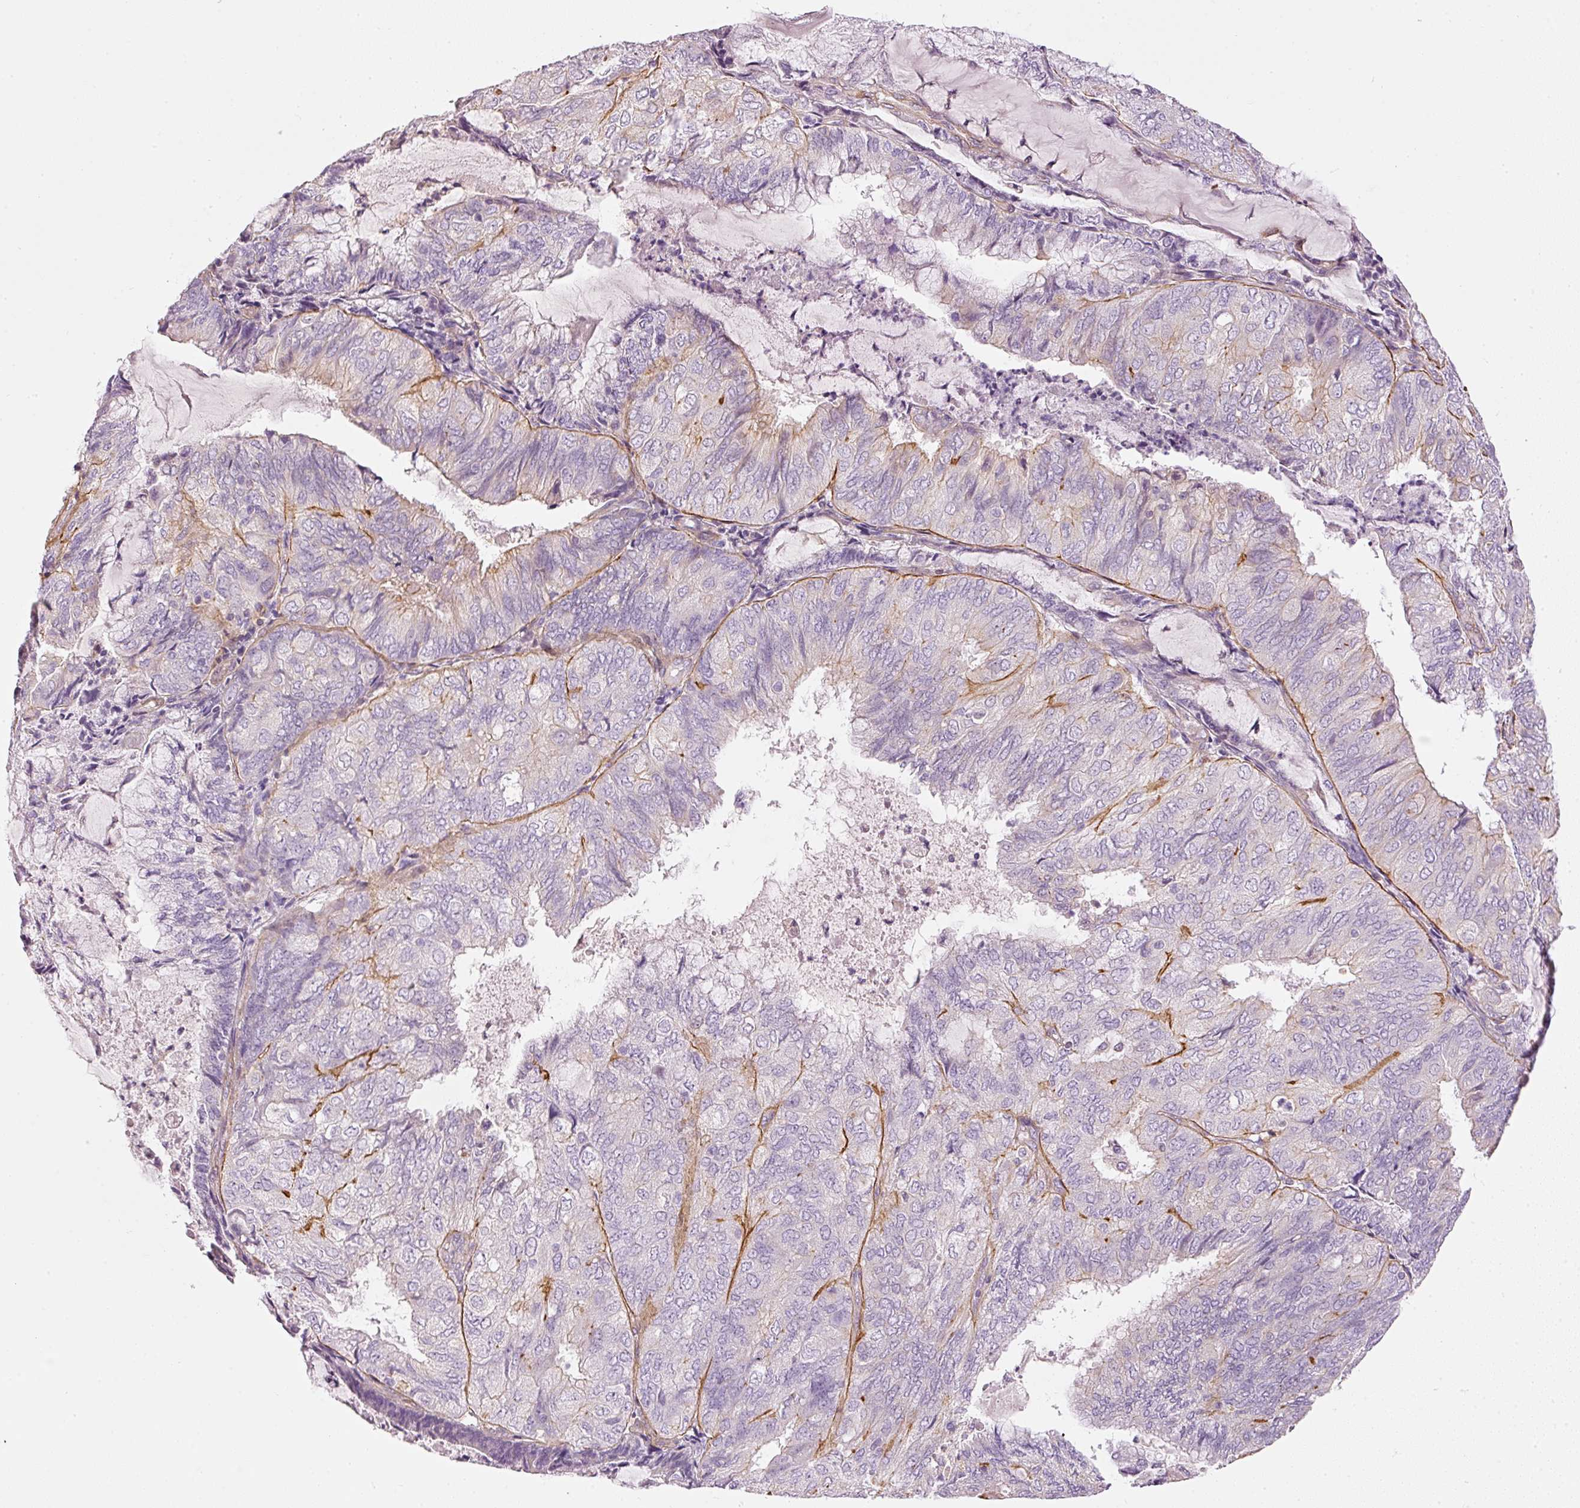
{"staining": {"intensity": "weak", "quantity": "<25%", "location": "cytoplasmic/membranous"}, "tissue": "endometrial cancer", "cell_type": "Tumor cells", "image_type": "cancer", "snomed": [{"axis": "morphology", "description": "Adenocarcinoma, NOS"}, {"axis": "topography", "description": "Endometrium"}], "caption": "There is no significant positivity in tumor cells of adenocarcinoma (endometrial).", "gene": "OSR2", "patient": {"sex": "female", "age": 81}}